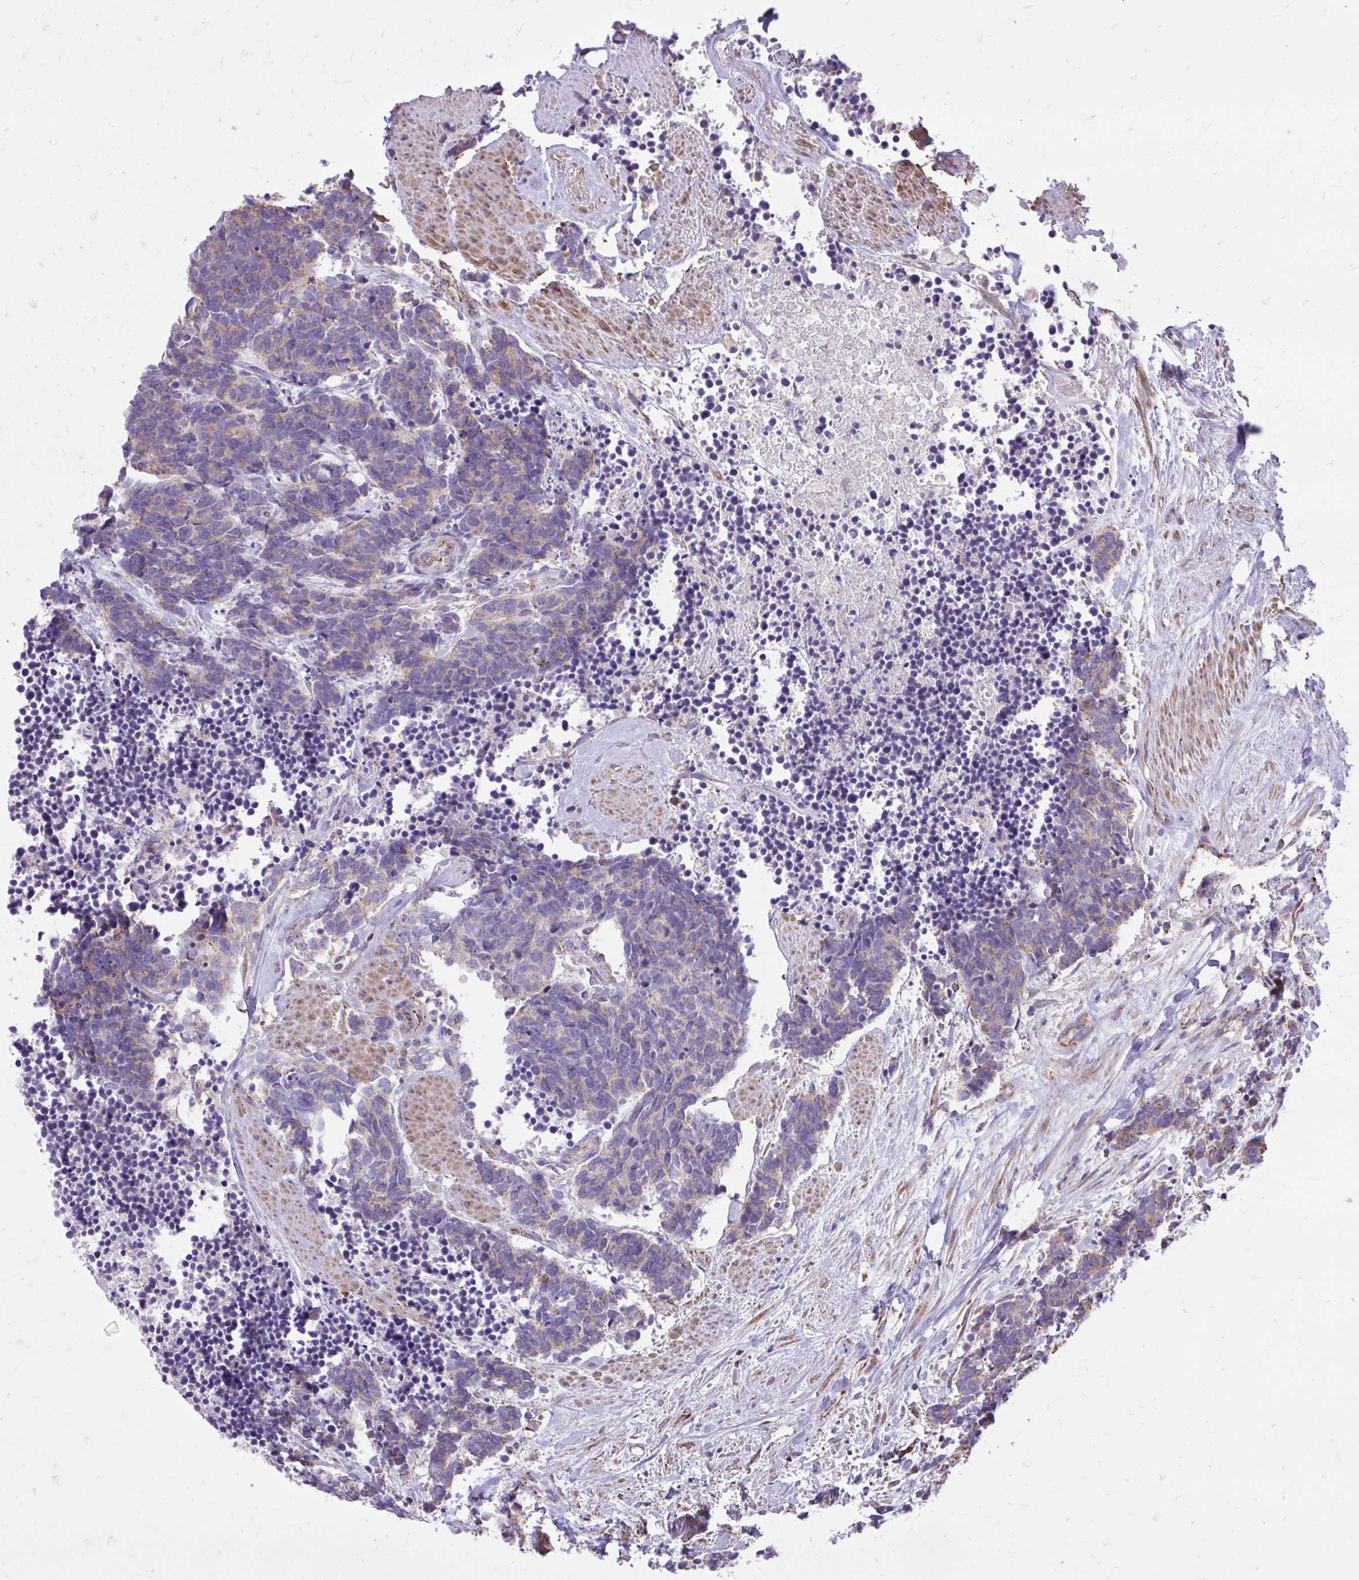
{"staining": {"intensity": "weak", "quantity": "<25%", "location": "cytoplasmic/membranous"}, "tissue": "carcinoid", "cell_type": "Tumor cells", "image_type": "cancer", "snomed": [{"axis": "morphology", "description": "Carcinoma, NOS"}, {"axis": "morphology", "description": "Carcinoid, malignant, NOS"}, {"axis": "topography", "description": "Prostate"}], "caption": "An IHC image of carcinoma is shown. There is no staining in tumor cells of carcinoma.", "gene": "ATP13A2", "patient": {"sex": "male", "age": 57}}